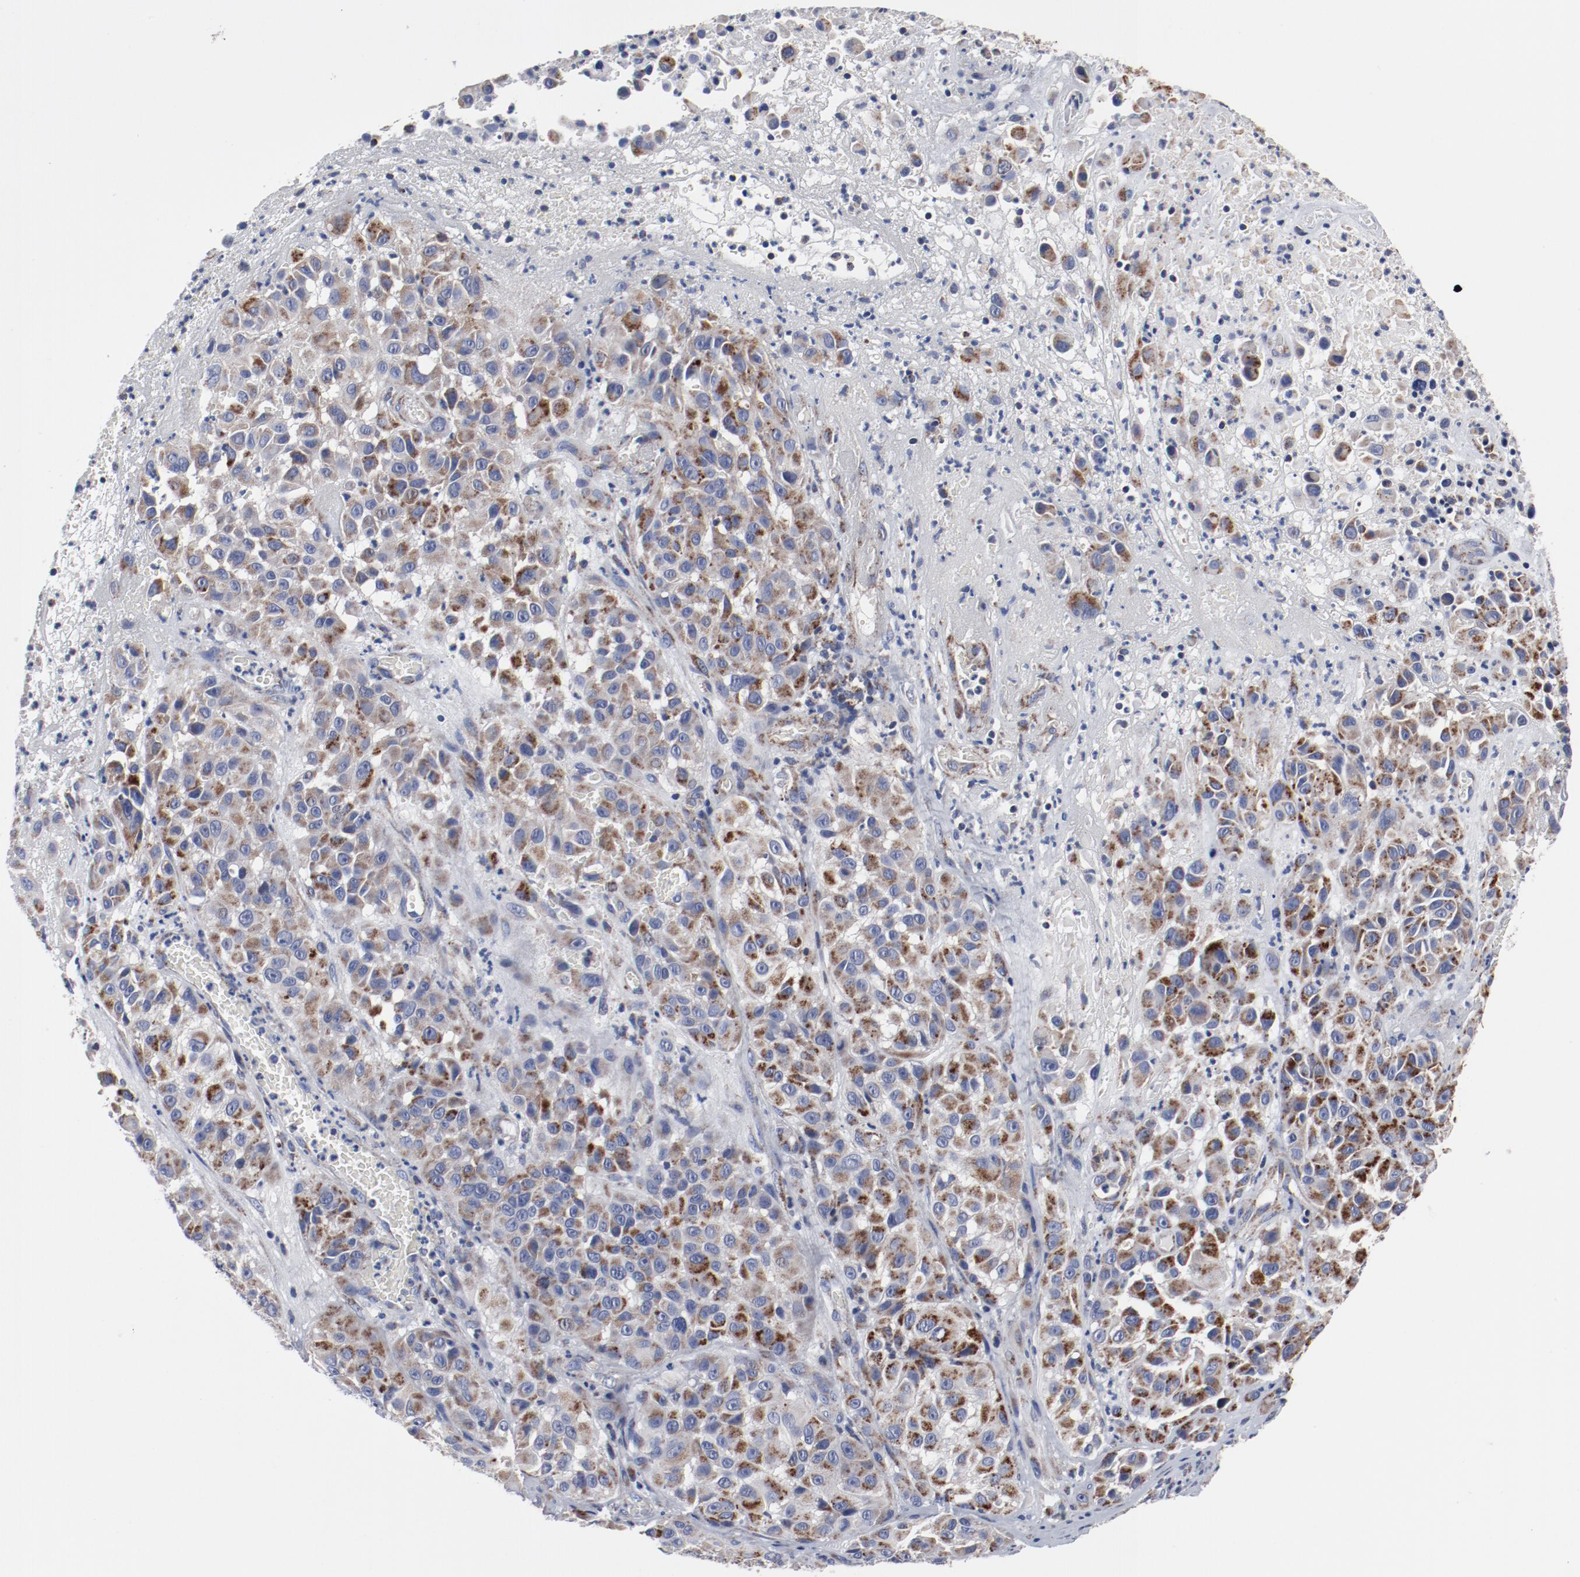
{"staining": {"intensity": "moderate", "quantity": ">75%", "location": "cytoplasmic/membranous"}, "tissue": "melanoma", "cell_type": "Tumor cells", "image_type": "cancer", "snomed": [{"axis": "morphology", "description": "Malignant melanoma, NOS"}, {"axis": "topography", "description": "Skin"}], "caption": "Immunohistochemistry (IHC) histopathology image of neoplastic tissue: human melanoma stained using IHC shows medium levels of moderate protein expression localized specifically in the cytoplasmic/membranous of tumor cells, appearing as a cytoplasmic/membranous brown color.", "gene": "NDUFV2", "patient": {"sex": "female", "age": 21}}